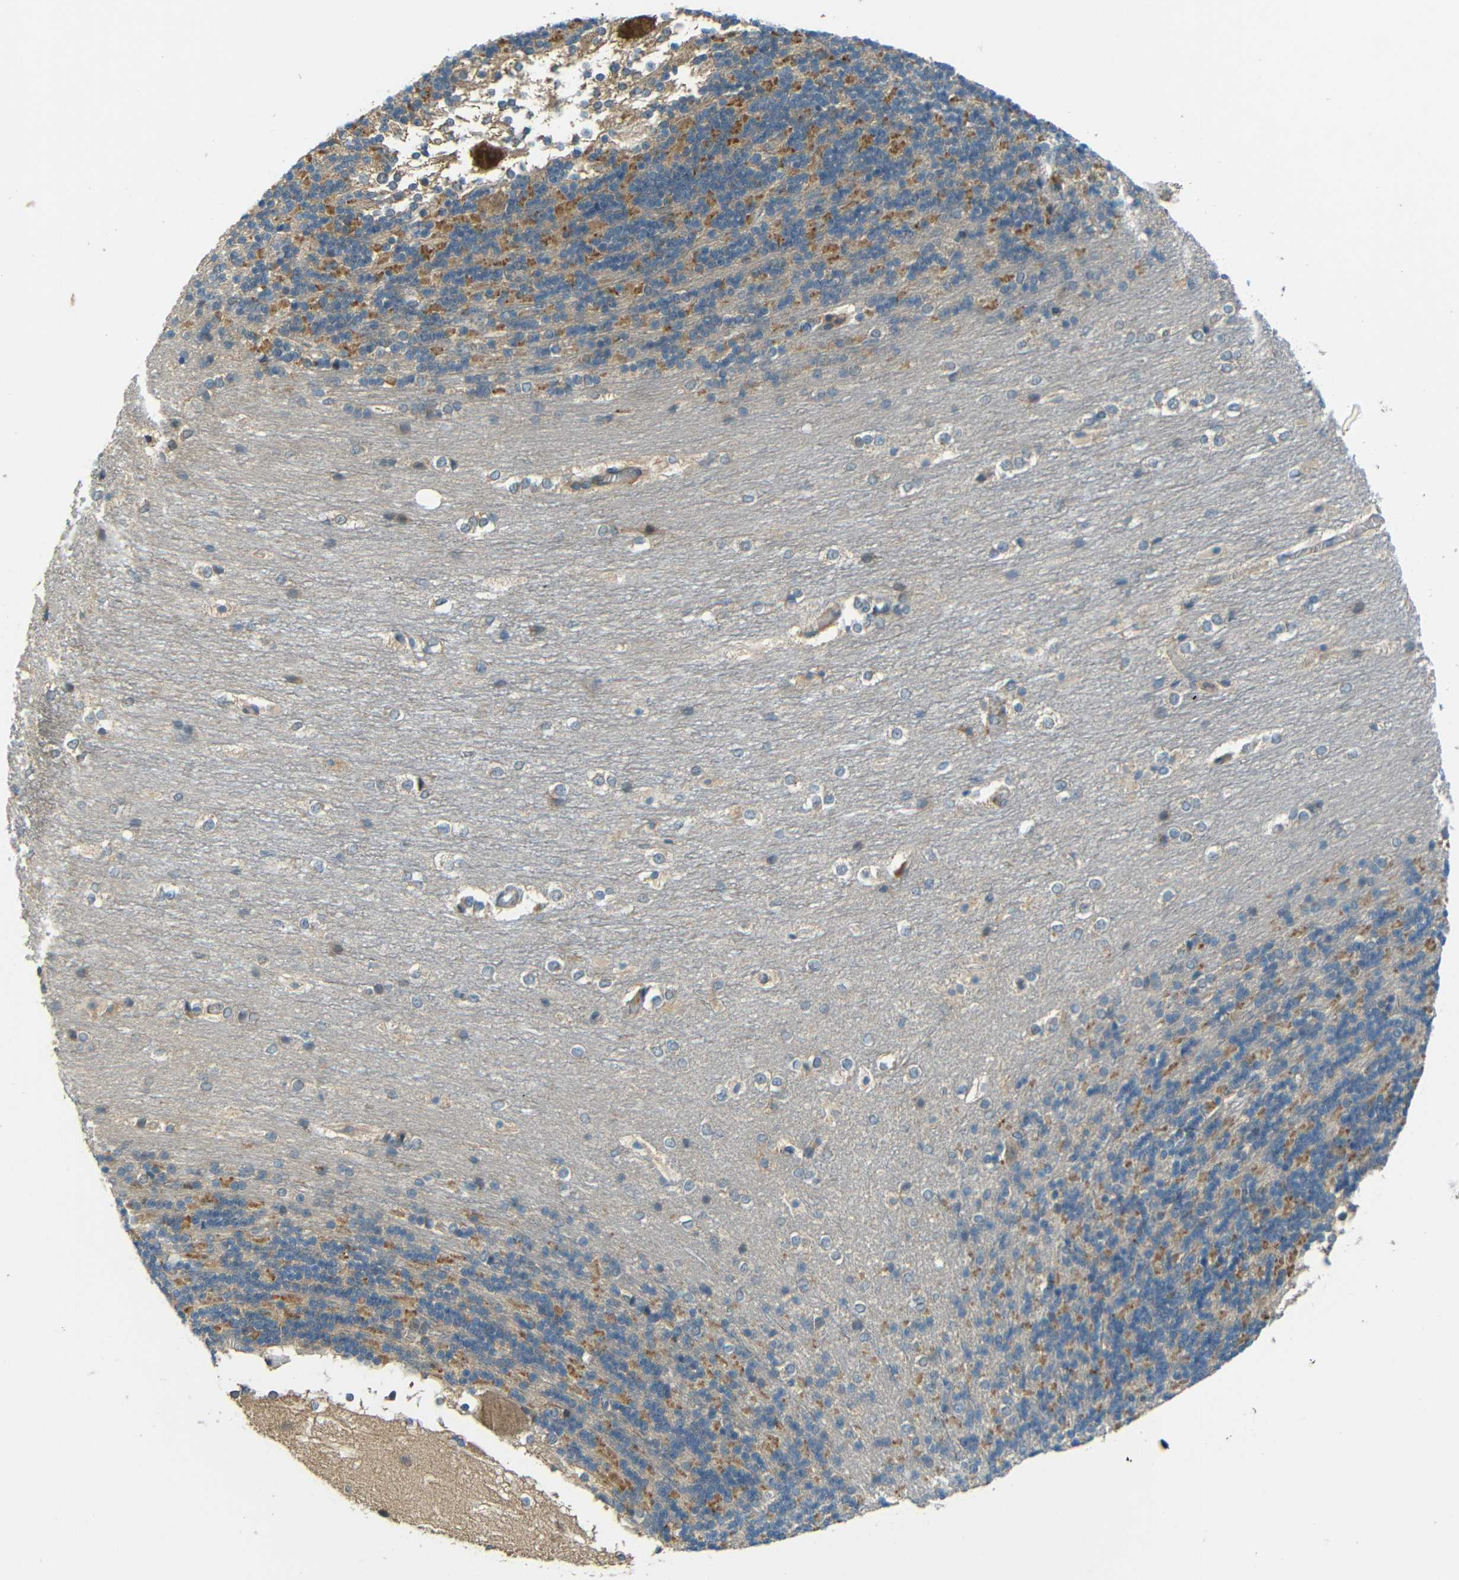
{"staining": {"intensity": "moderate", "quantity": "25%-75%", "location": "cytoplasmic/membranous"}, "tissue": "cerebellum", "cell_type": "Cells in granular layer", "image_type": "normal", "snomed": [{"axis": "morphology", "description": "Normal tissue, NOS"}, {"axis": "topography", "description": "Cerebellum"}], "caption": "Immunohistochemical staining of benign cerebellum reveals 25%-75% levels of moderate cytoplasmic/membranous protein positivity in about 25%-75% of cells in granular layer.", "gene": "FNDC3A", "patient": {"sex": "female", "age": 19}}